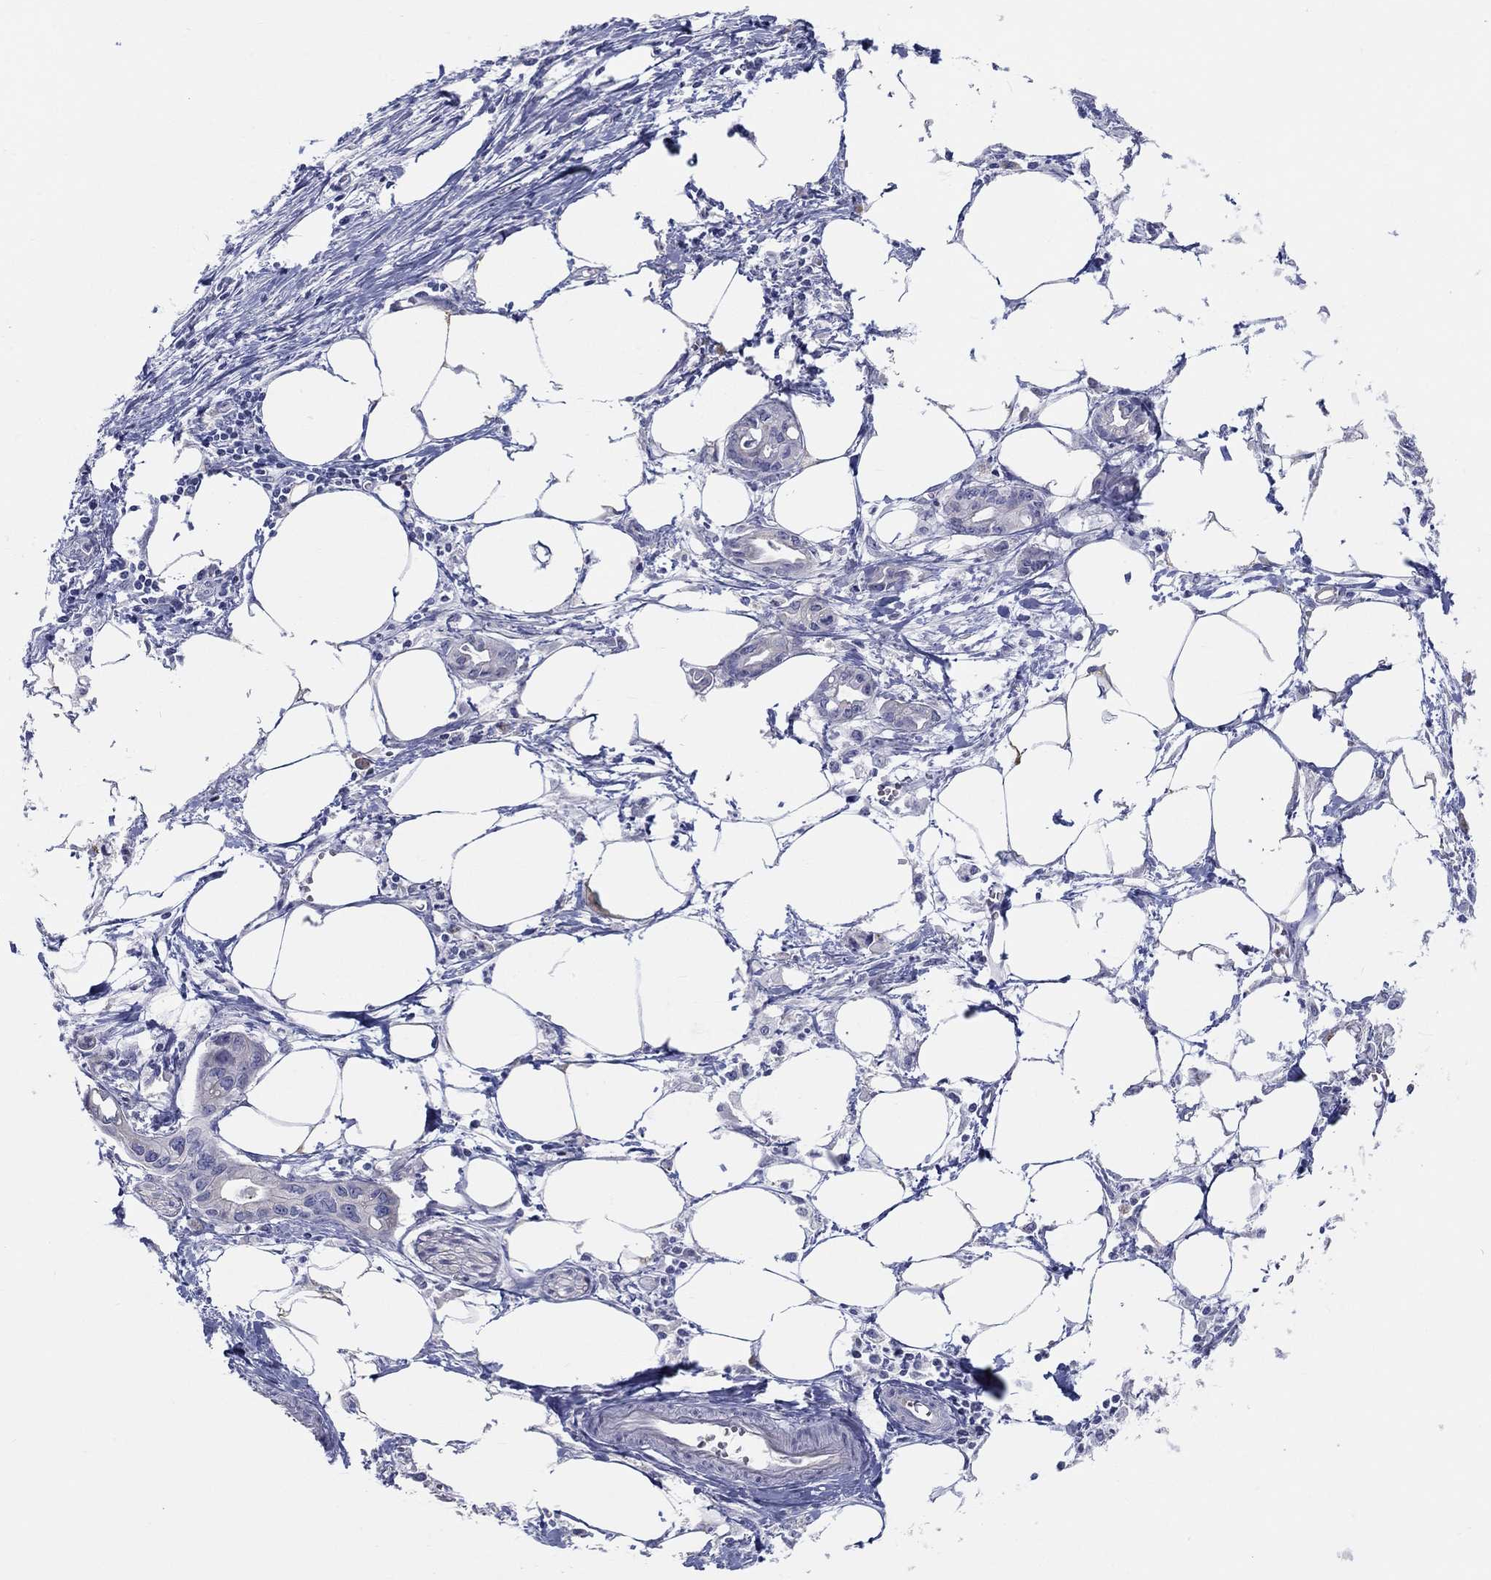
{"staining": {"intensity": "negative", "quantity": "none", "location": "none"}, "tissue": "pancreatic cancer", "cell_type": "Tumor cells", "image_type": "cancer", "snomed": [{"axis": "morphology", "description": "Adenocarcinoma, NOS"}, {"axis": "topography", "description": "Pancreas"}], "caption": "An immunohistochemistry image of pancreatic cancer (adenocarcinoma) is shown. There is no staining in tumor cells of pancreatic cancer (adenocarcinoma).", "gene": "LRRC4C", "patient": {"sex": "male", "age": 71}}